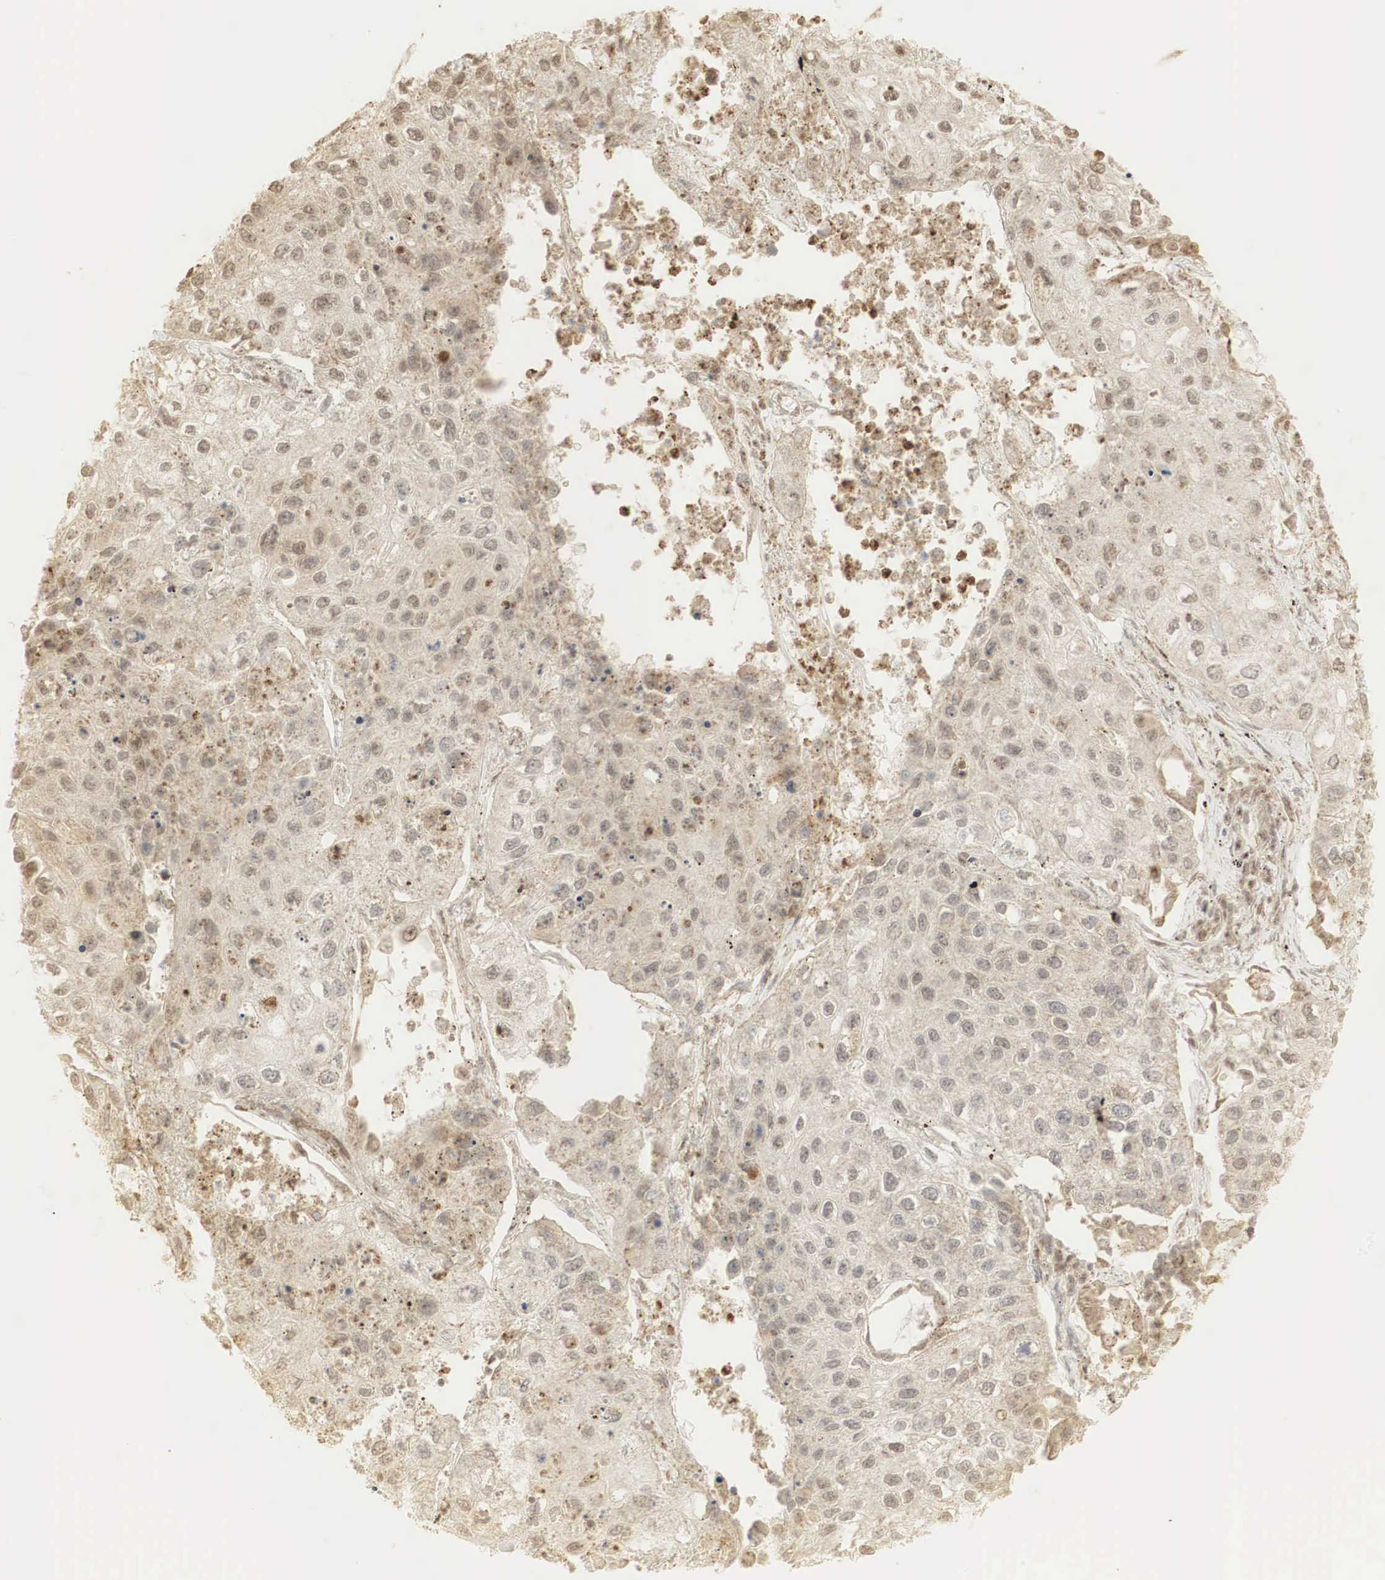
{"staining": {"intensity": "weak", "quantity": "<25%", "location": "cytoplasmic/membranous"}, "tissue": "lung cancer", "cell_type": "Tumor cells", "image_type": "cancer", "snomed": [{"axis": "morphology", "description": "Squamous cell carcinoma, NOS"}, {"axis": "topography", "description": "Lung"}], "caption": "Tumor cells show no significant protein positivity in squamous cell carcinoma (lung).", "gene": "RNF113A", "patient": {"sex": "male", "age": 75}}